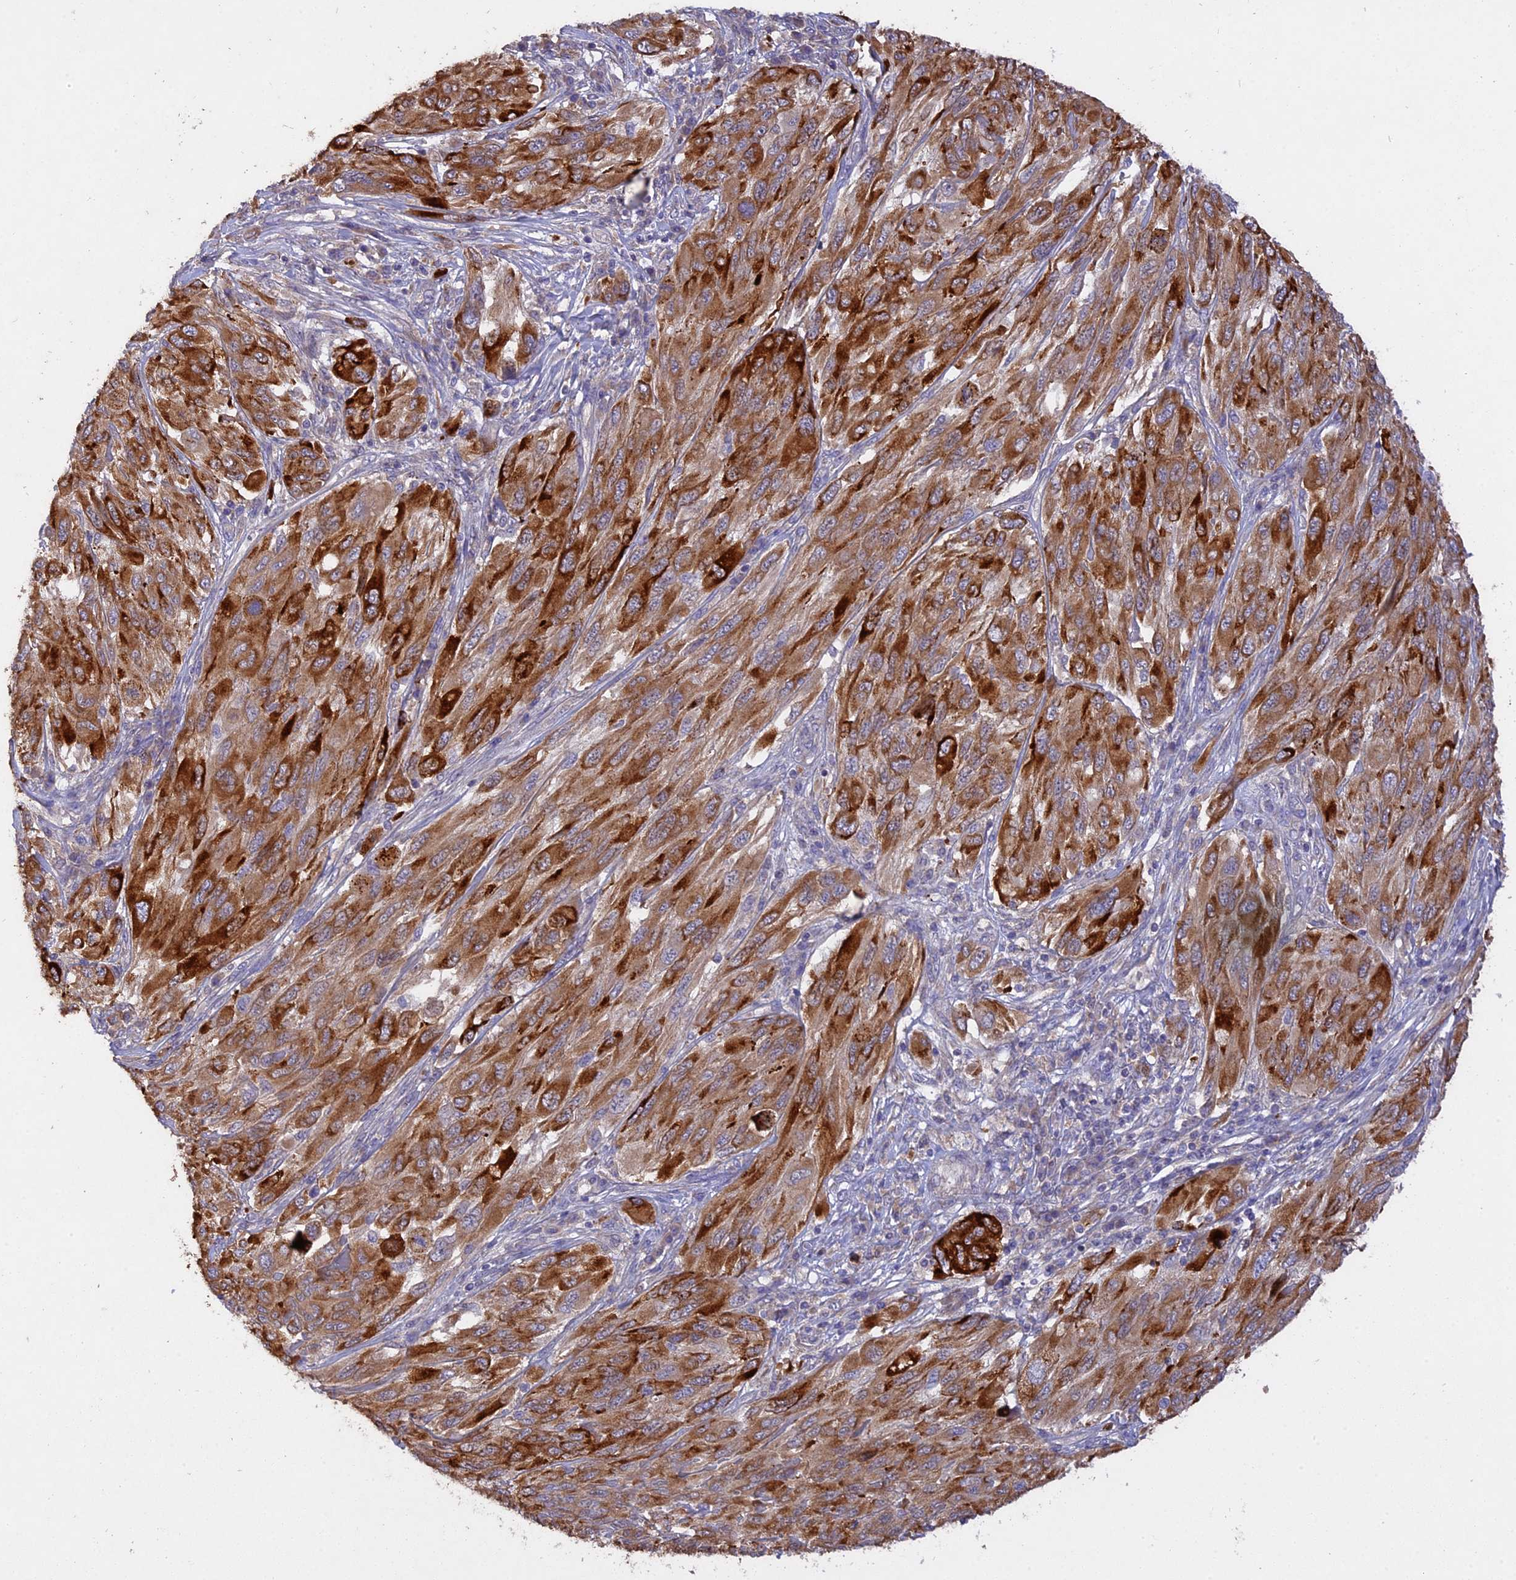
{"staining": {"intensity": "strong", "quantity": ">75%", "location": "cytoplasmic/membranous"}, "tissue": "melanoma", "cell_type": "Tumor cells", "image_type": "cancer", "snomed": [{"axis": "morphology", "description": "Malignant melanoma, NOS"}, {"axis": "topography", "description": "Skin"}], "caption": "A high amount of strong cytoplasmic/membranous positivity is appreciated in about >75% of tumor cells in malignant melanoma tissue. (DAB IHC with brightfield microscopy, high magnification).", "gene": "SLC26A4", "patient": {"sex": "female", "age": 91}}